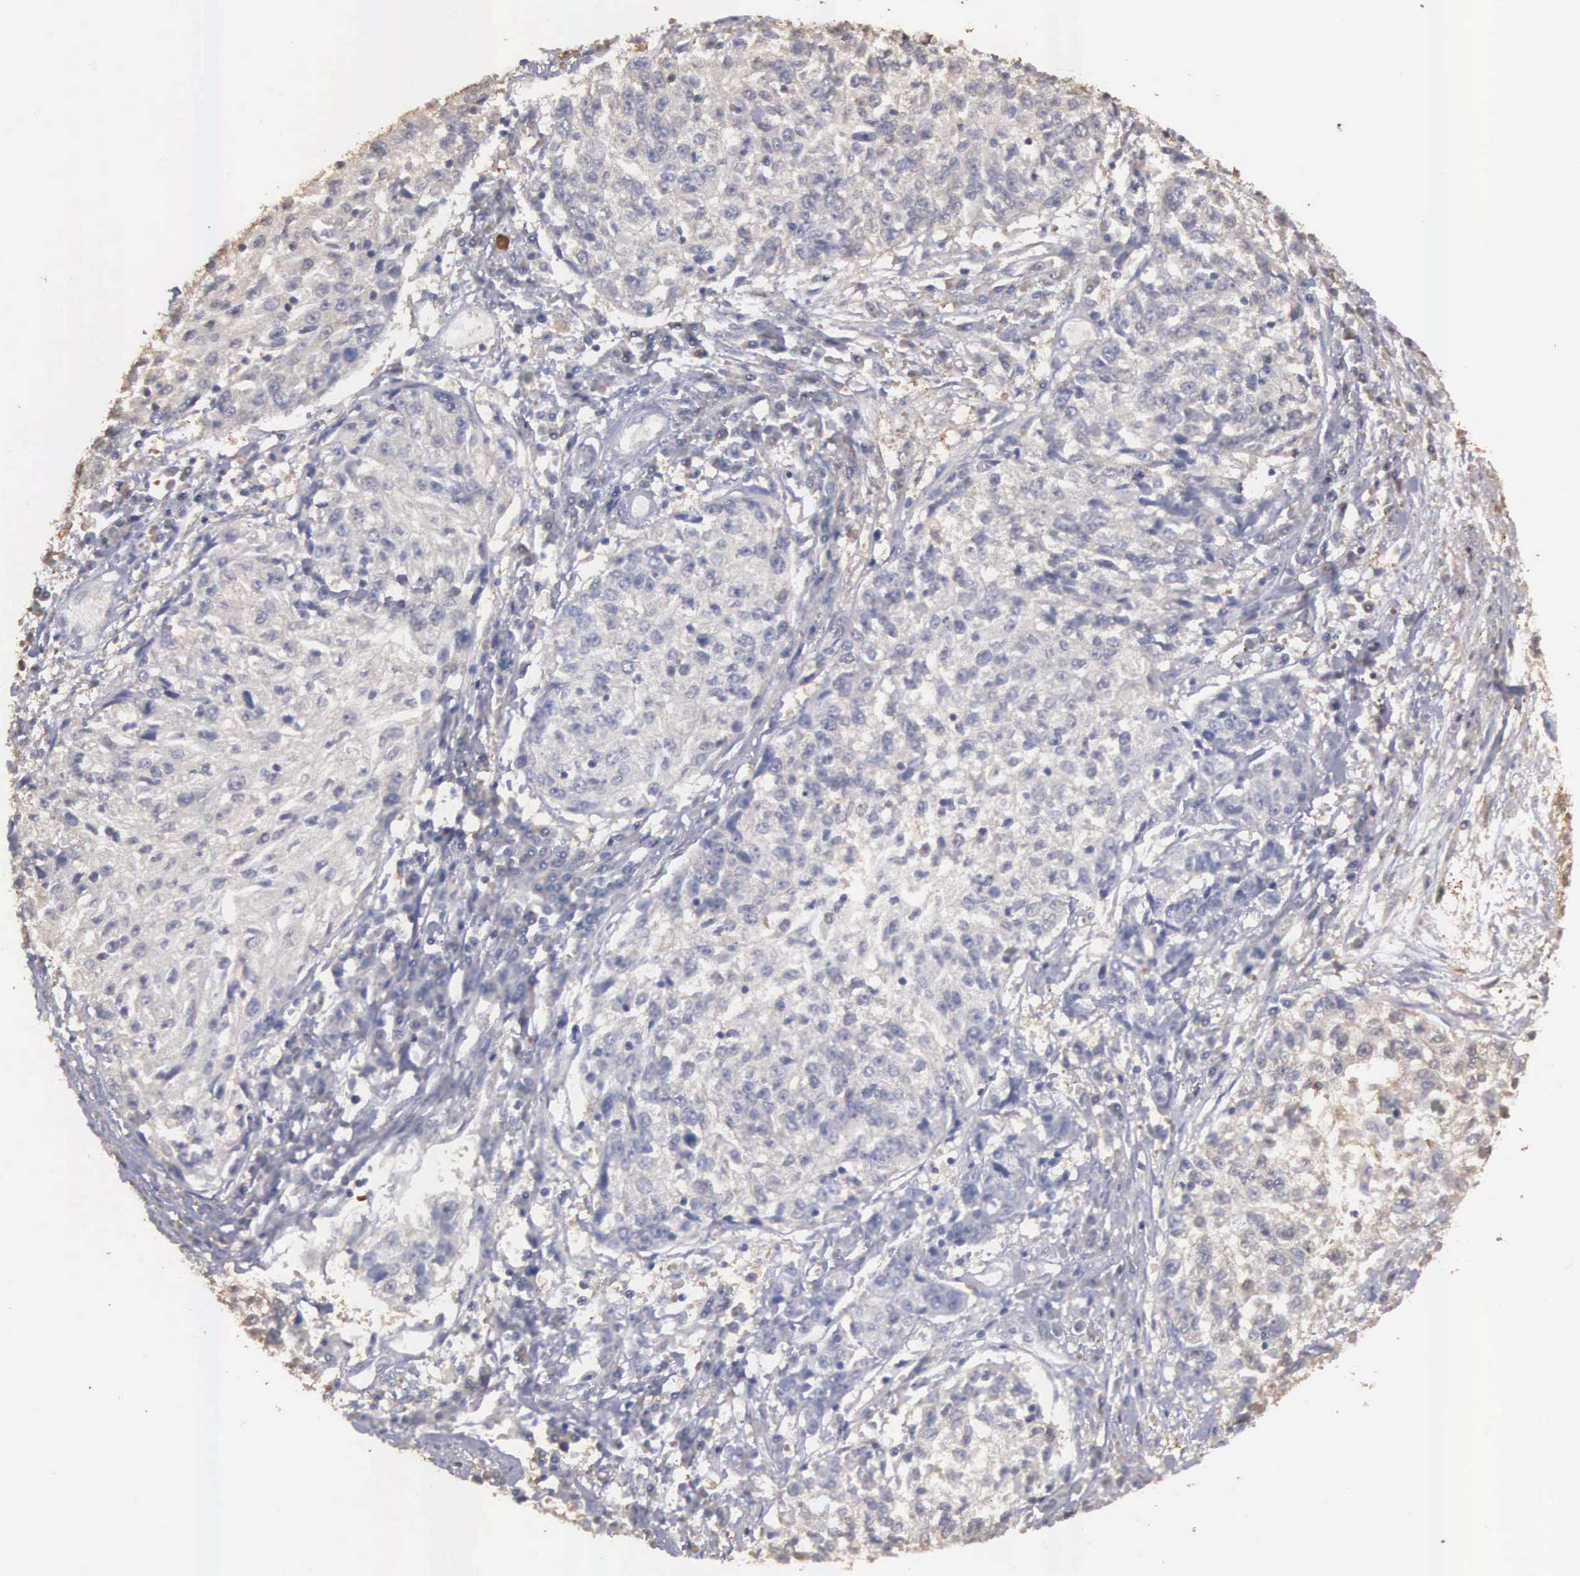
{"staining": {"intensity": "negative", "quantity": "none", "location": "none"}, "tissue": "cervical cancer", "cell_type": "Tumor cells", "image_type": "cancer", "snomed": [{"axis": "morphology", "description": "Squamous cell carcinoma, NOS"}, {"axis": "topography", "description": "Cervix"}], "caption": "Tumor cells are negative for protein expression in human cervical cancer (squamous cell carcinoma). (DAB immunohistochemistry (IHC), high magnification).", "gene": "ENO3", "patient": {"sex": "female", "age": 57}}